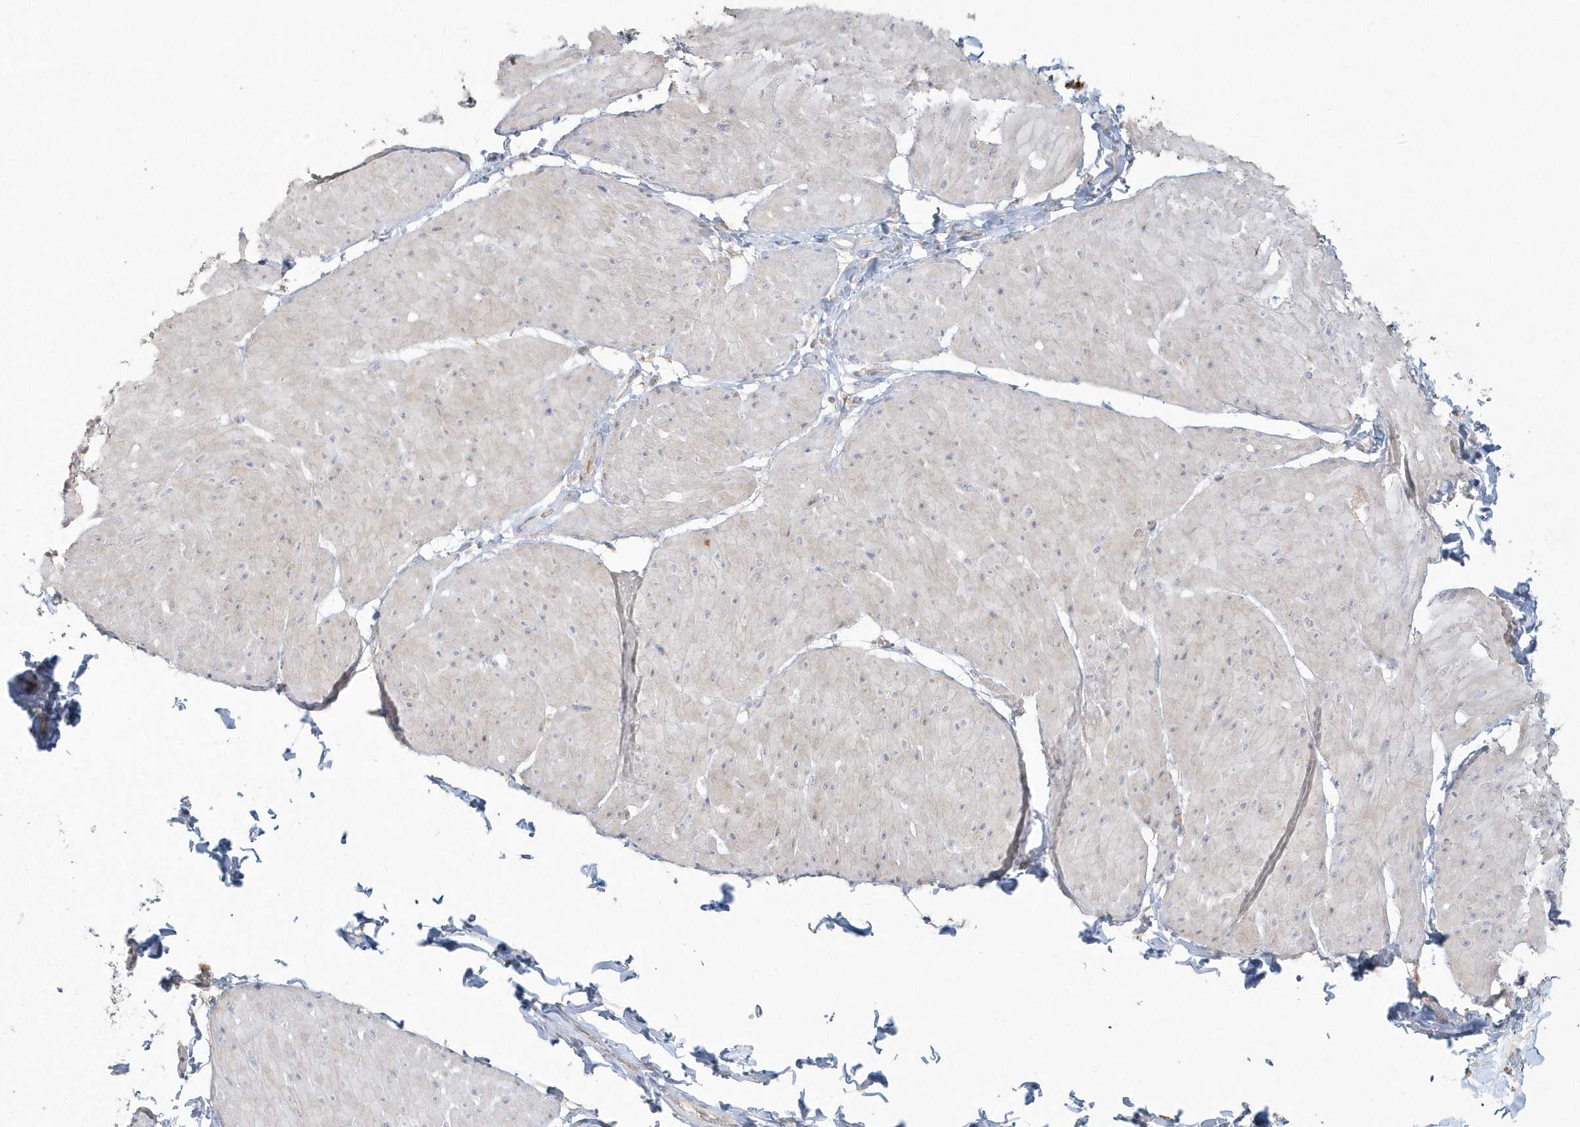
{"staining": {"intensity": "negative", "quantity": "none", "location": "none"}, "tissue": "smooth muscle", "cell_type": "Smooth muscle cells", "image_type": "normal", "snomed": [{"axis": "morphology", "description": "Urothelial carcinoma, High grade"}, {"axis": "topography", "description": "Urinary bladder"}], "caption": "Smooth muscle was stained to show a protein in brown. There is no significant positivity in smooth muscle cells. (DAB immunohistochemistry (IHC) with hematoxylin counter stain).", "gene": "BLTP3A", "patient": {"sex": "male", "age": 46}}